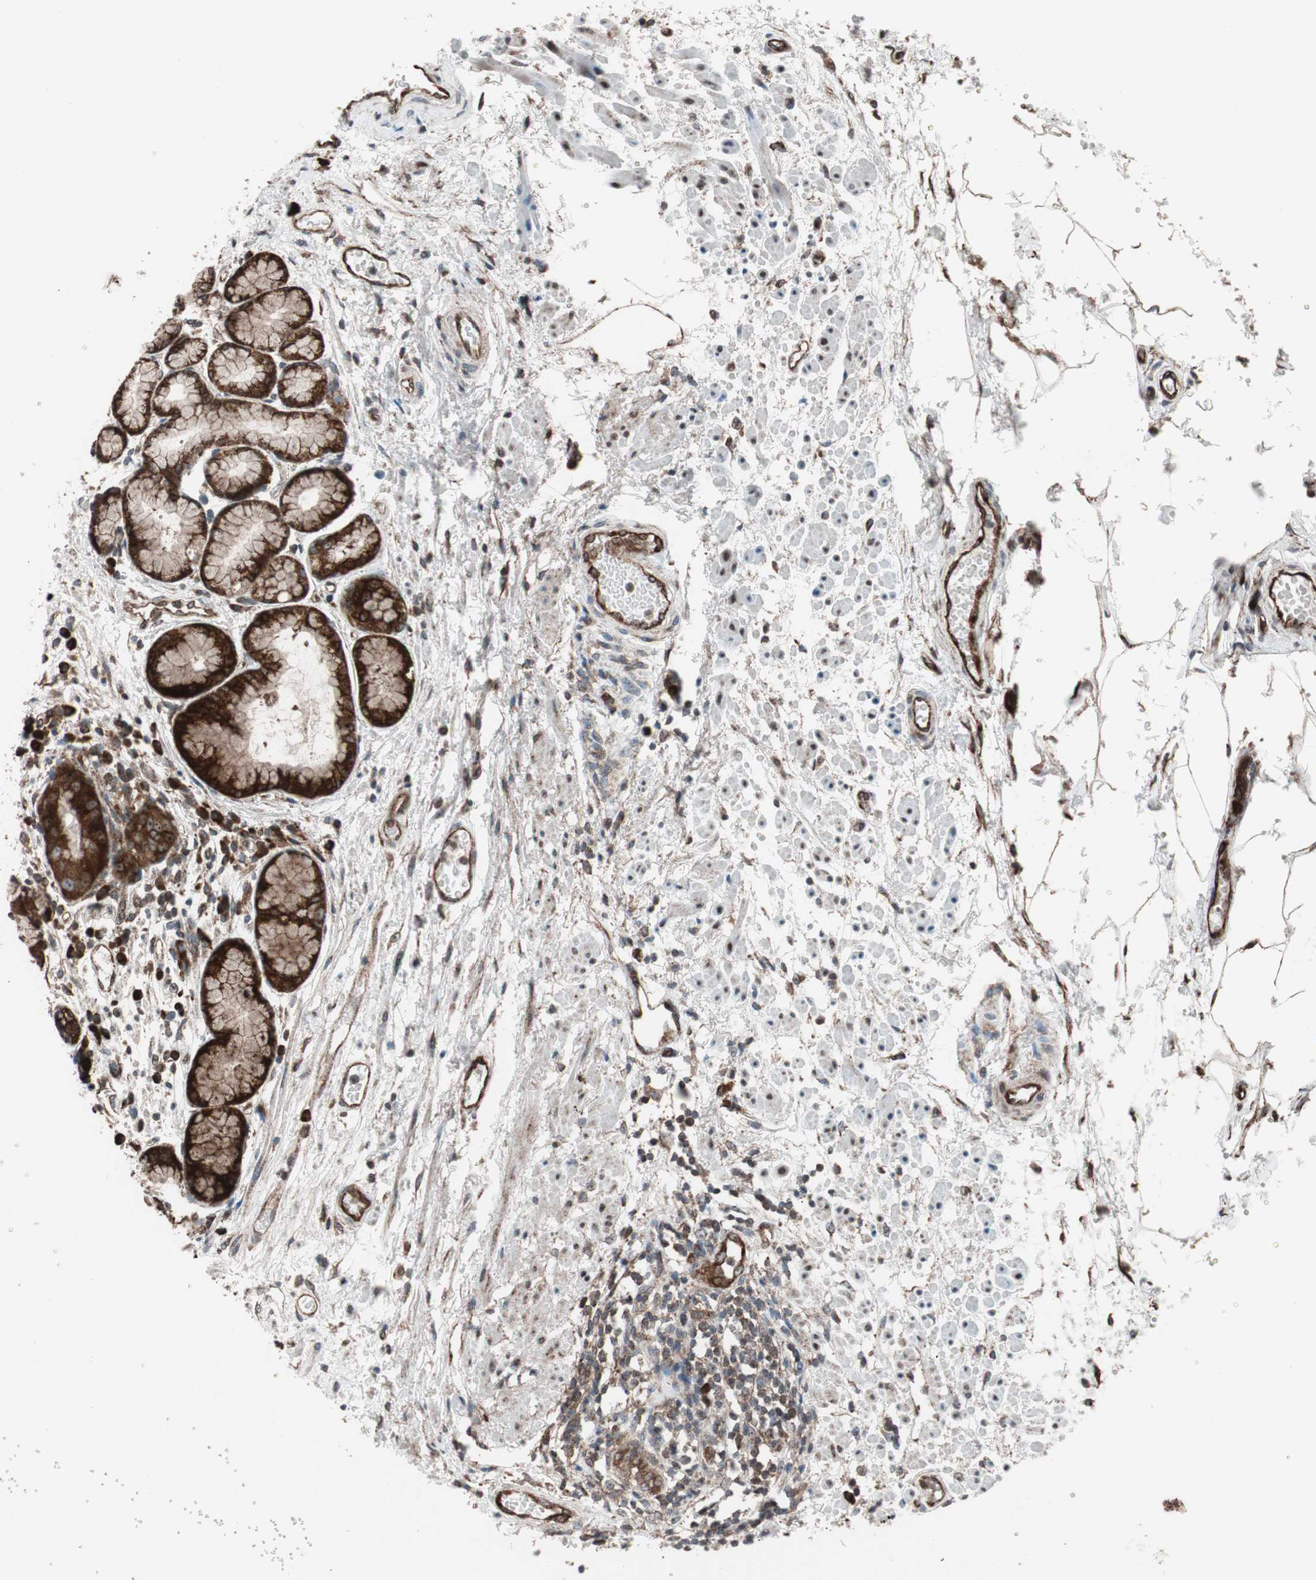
{"staining": {"intensity": "strong", "quantity": ">75%", "location": "cytoplasmic/membranous"}, "tissue": "stomach", "cell_type": "Glandular cells", "image_type": "normal", "snomed": [{"axis": "morphology", "description": "Normal tissue, NOS"}, {"axis": "topography", "description": "Stomach, upper"}], "caption": "Stomach was stained to show a protein in brown. There is high levels of strong cytoplasmic/membranous positivity in about >75% of glandular cells. The protein of interest is stained brown, and the nuclei are stained in blue (DAB (3,3'-diaminobenzidine) IHC with brightfield microscopy, high magnification).", "gene": "CCL14", "patient": {"sex": "male", "age": 72}}